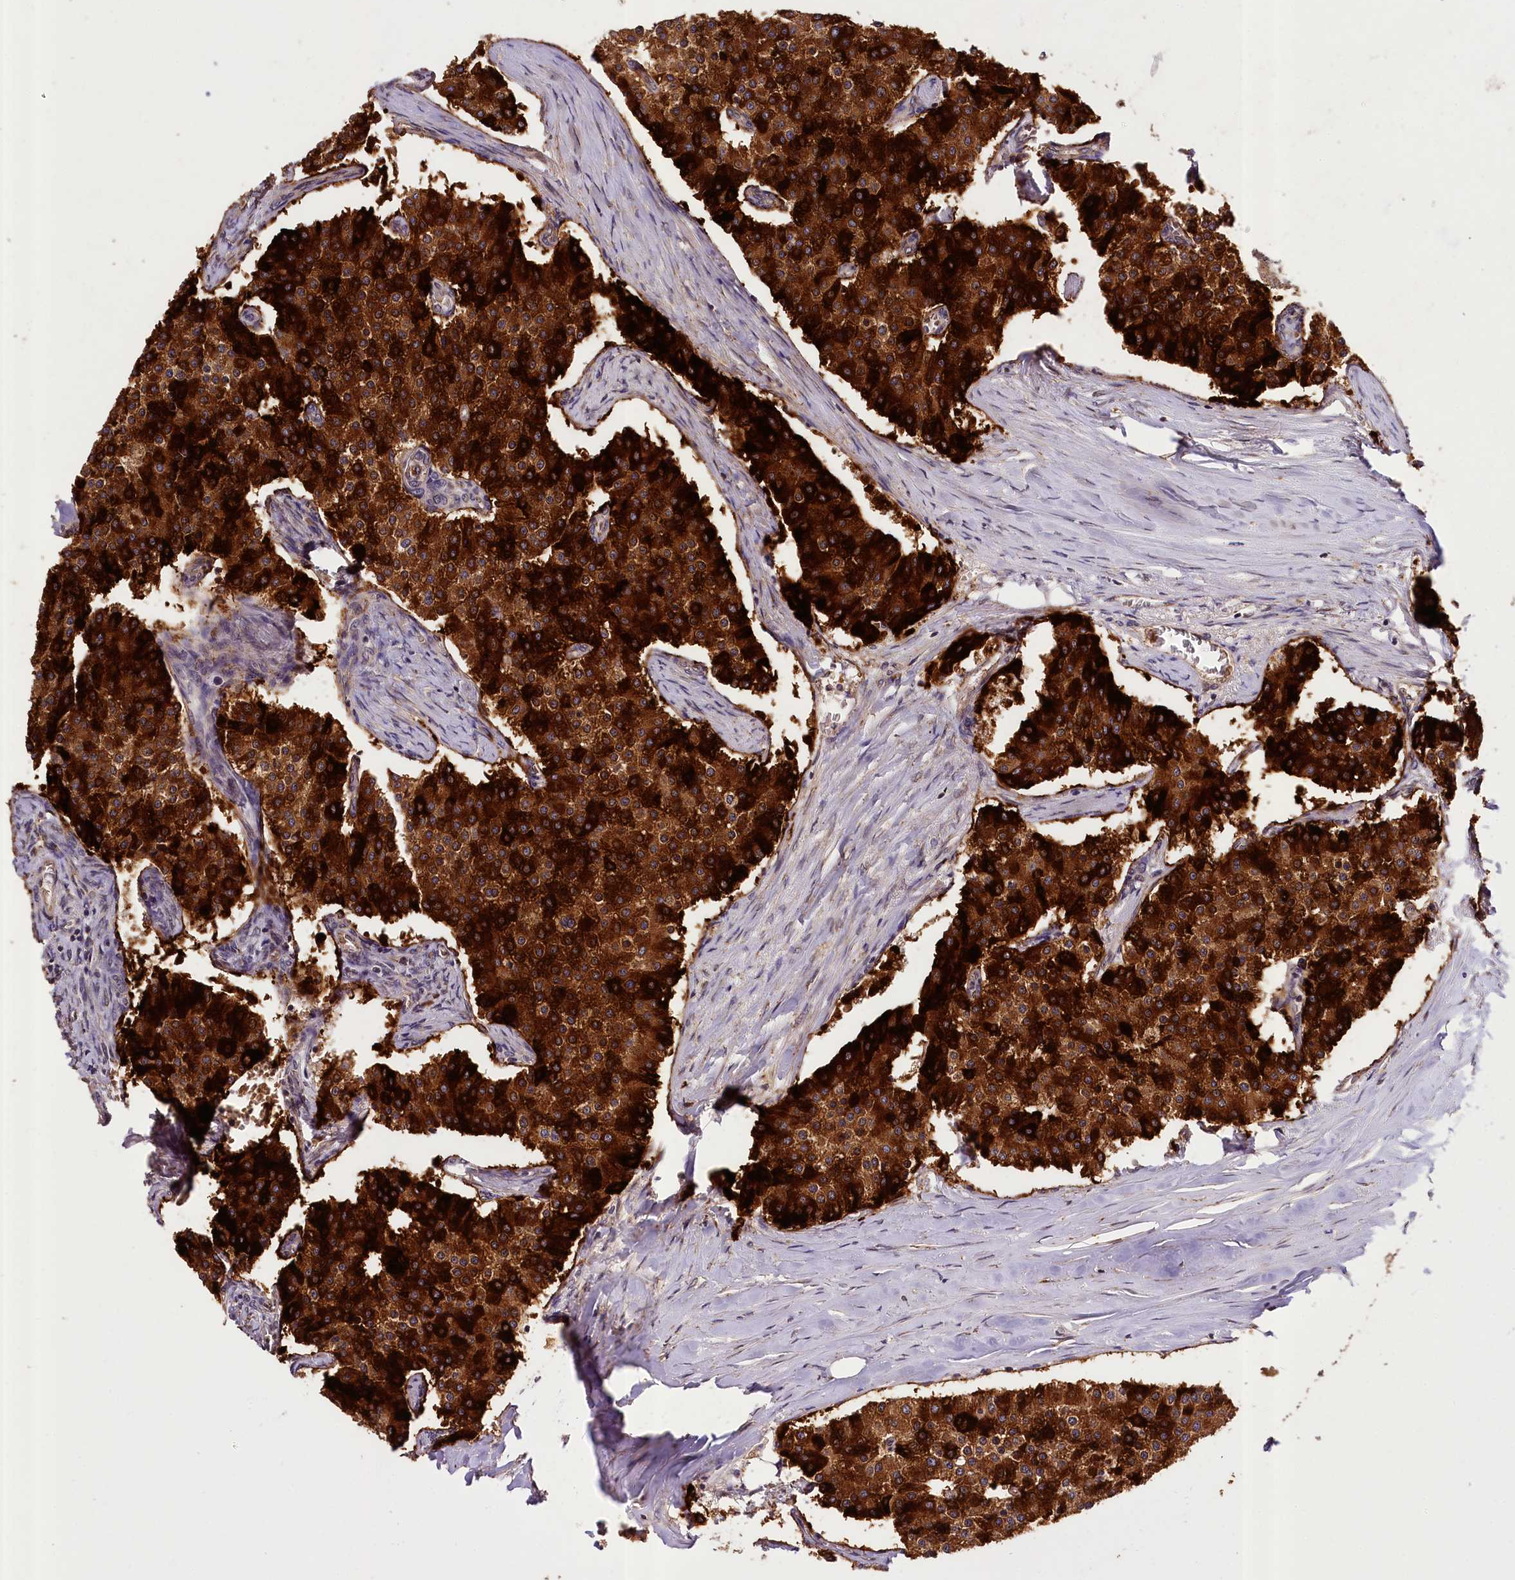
{"staining": {"intensity": "strong", "quantity": ">75%", "location": "cytoplasmic/membranous"}, "tissue": "carcinoid", "cell_type": "Tumor cells", "image_type": "cancer", "snomed": [{"axis": "morphology", "description": "Carcinoid, malignant, NOS"}, {"axis": "topography", "description": "Colon"}], "caption": "Strong cytoplasmic/membranous positivity is appreciated in about >75% of tumor cells in malignant carcinoid.", "gene": "SUPV3L1", "patient": {"sex": "female", "age": 52}}